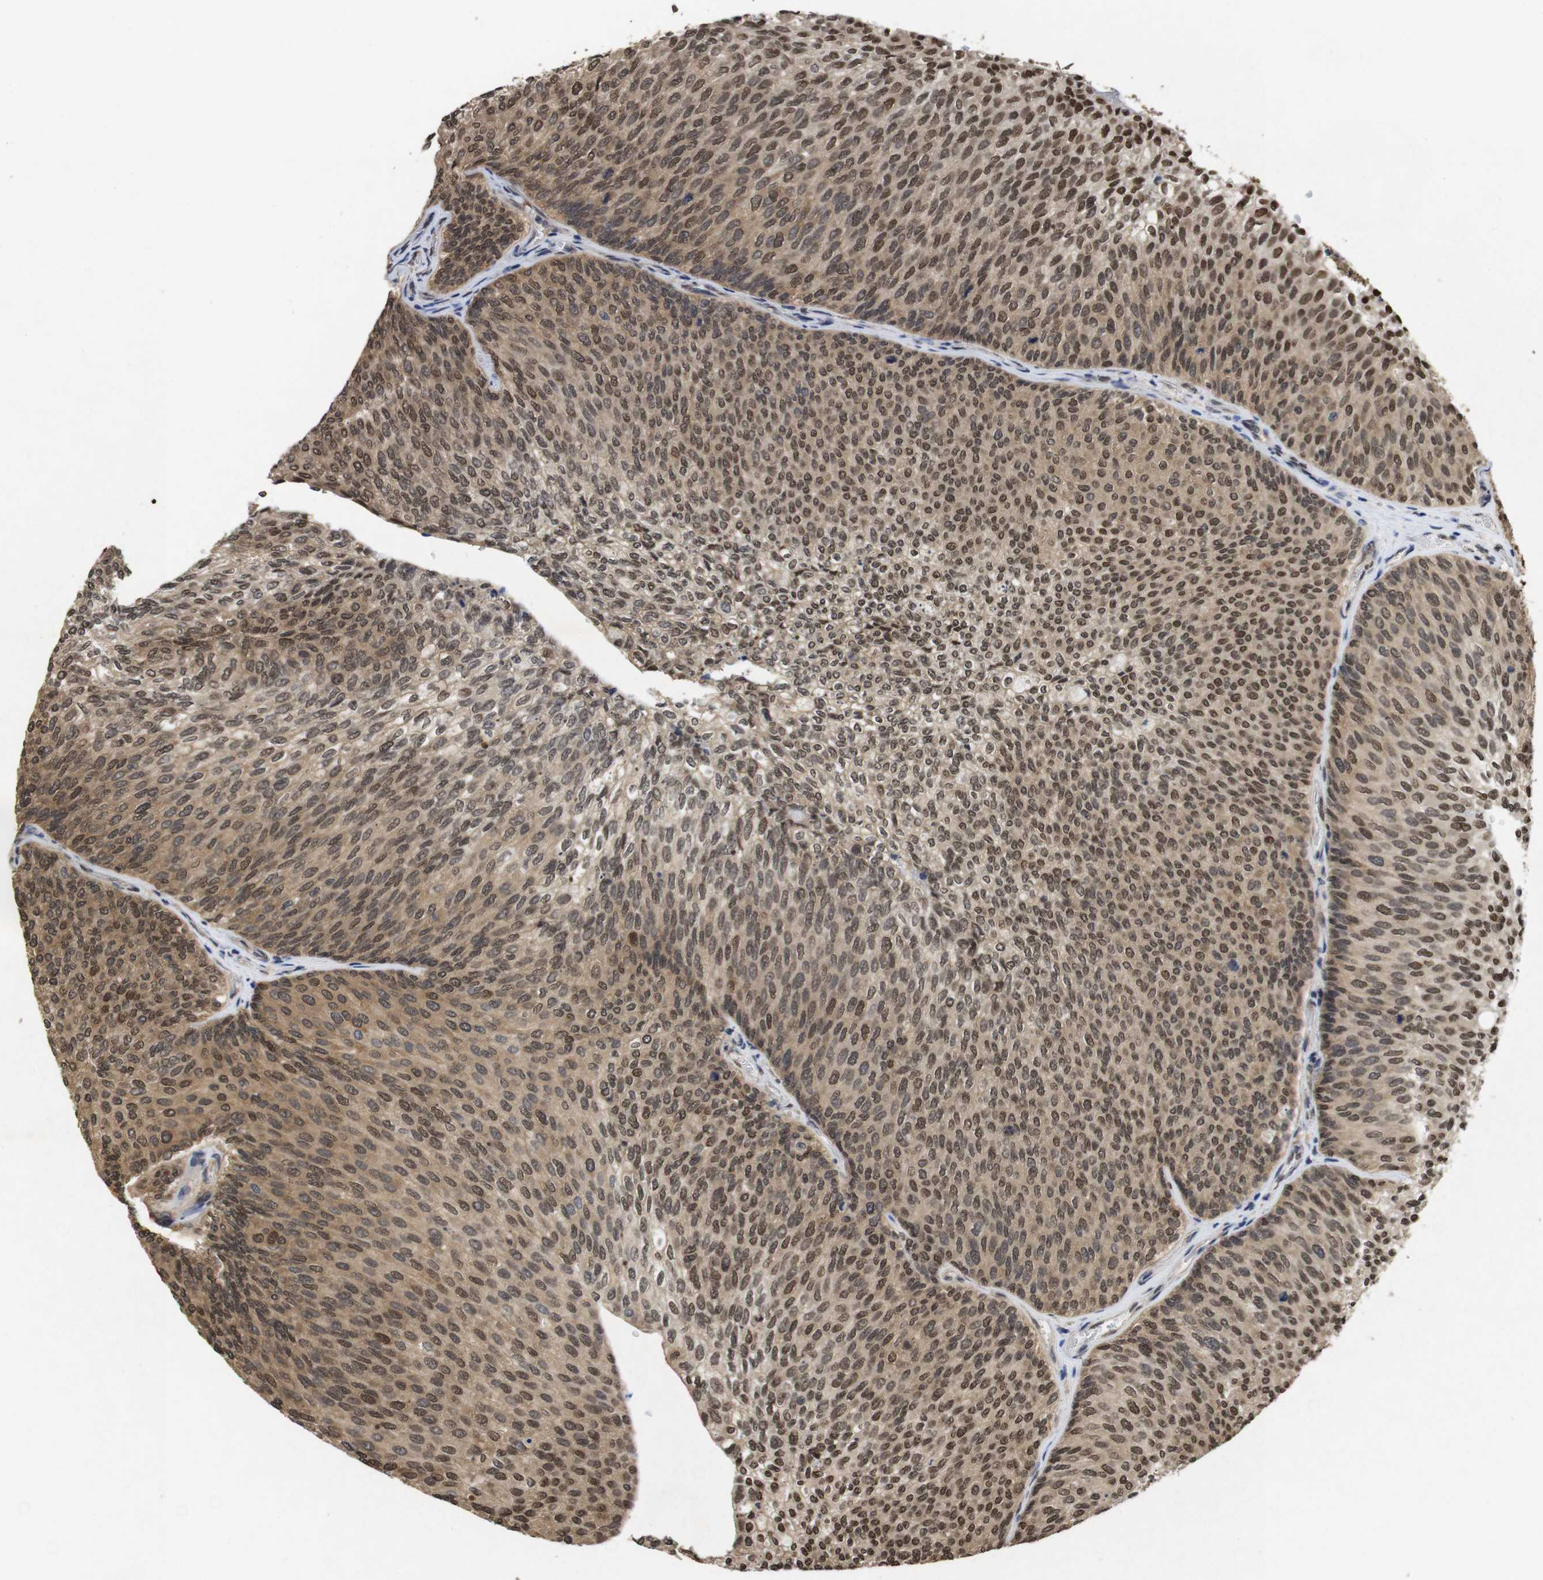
{"staining": {"intensity": "moderate", "quantity": ">75%", "location": "cytoplasmic/membranous,nuclear"}, "tissue": "urothelial cancer", "cell_type": "Tumor cells", "image_type": "cancer", "snomed": [{"axis": "morphology", "description": "Urothelial carcinoma, Low grade"}, {"axis": "topography", "description": "Urinary bladder"}], "caption": "High-power microscopy captured an immunohistochemistry photomicrograph of urothelial cancer, revealing moderate cytoplasmic/membranous and nuclear positivity in approximately >75% of tumor cells. (Brightfield microscopy of DAB IHC at high magnification).", "gene": "SUMO3", "patient": {"sex": "female", "age": 79}}